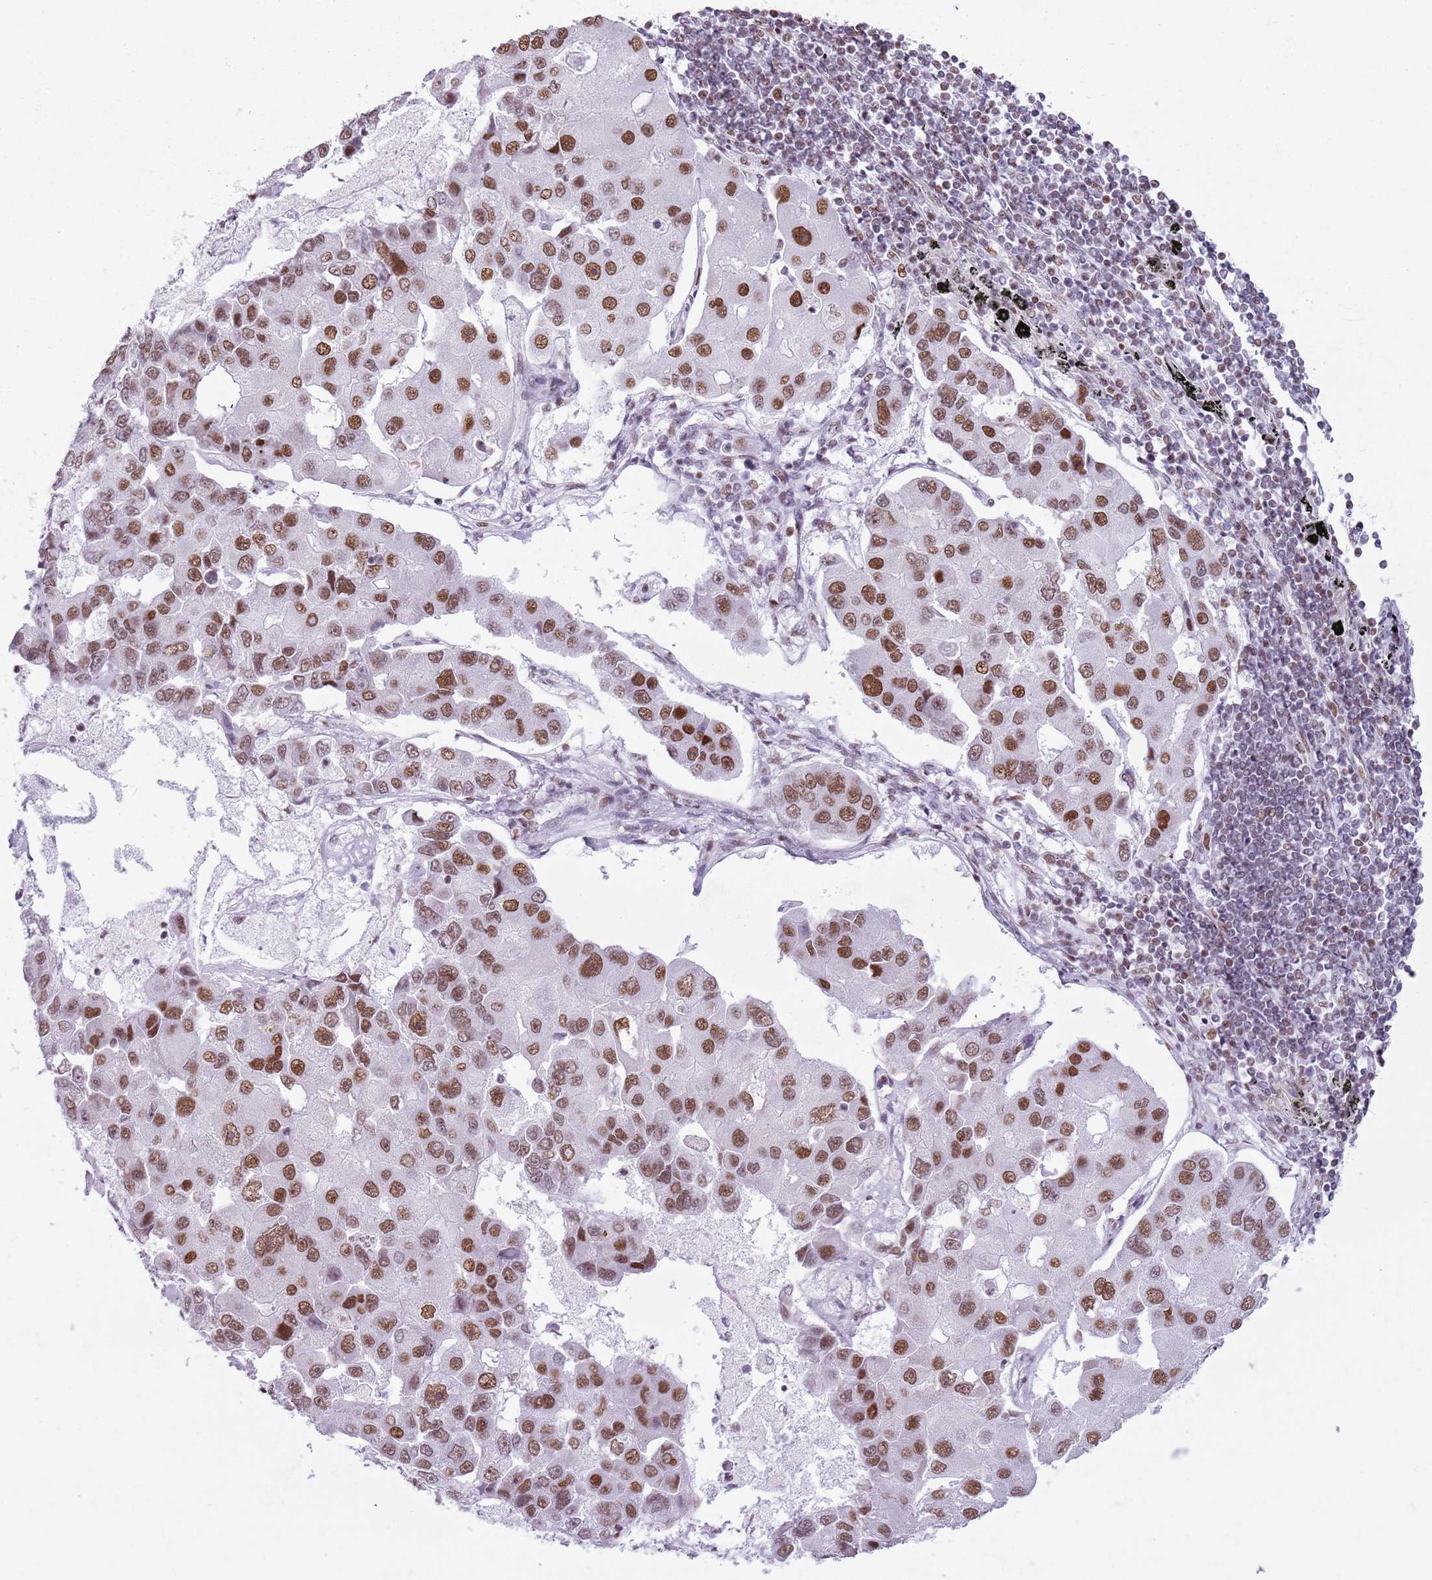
{"staining": {"intensity": "moderate", "quantity": ">75%", "location": "nuclear"}, "tissue": "lung cancer", "cell_type": "Tumor cells", "image_type": "cancer", "snomed": [{"axis": "morphology", "description": "Adenocarcinoma, NOS"}, {"axis": "topography", "description": "Lung"}], "caption": "Human adenocarcinoma (lung) stained with a protein marker displays moderate staining in tumor cells.", "gene": "FAM104B", "patient": {"sex": "female", "age": 54}}